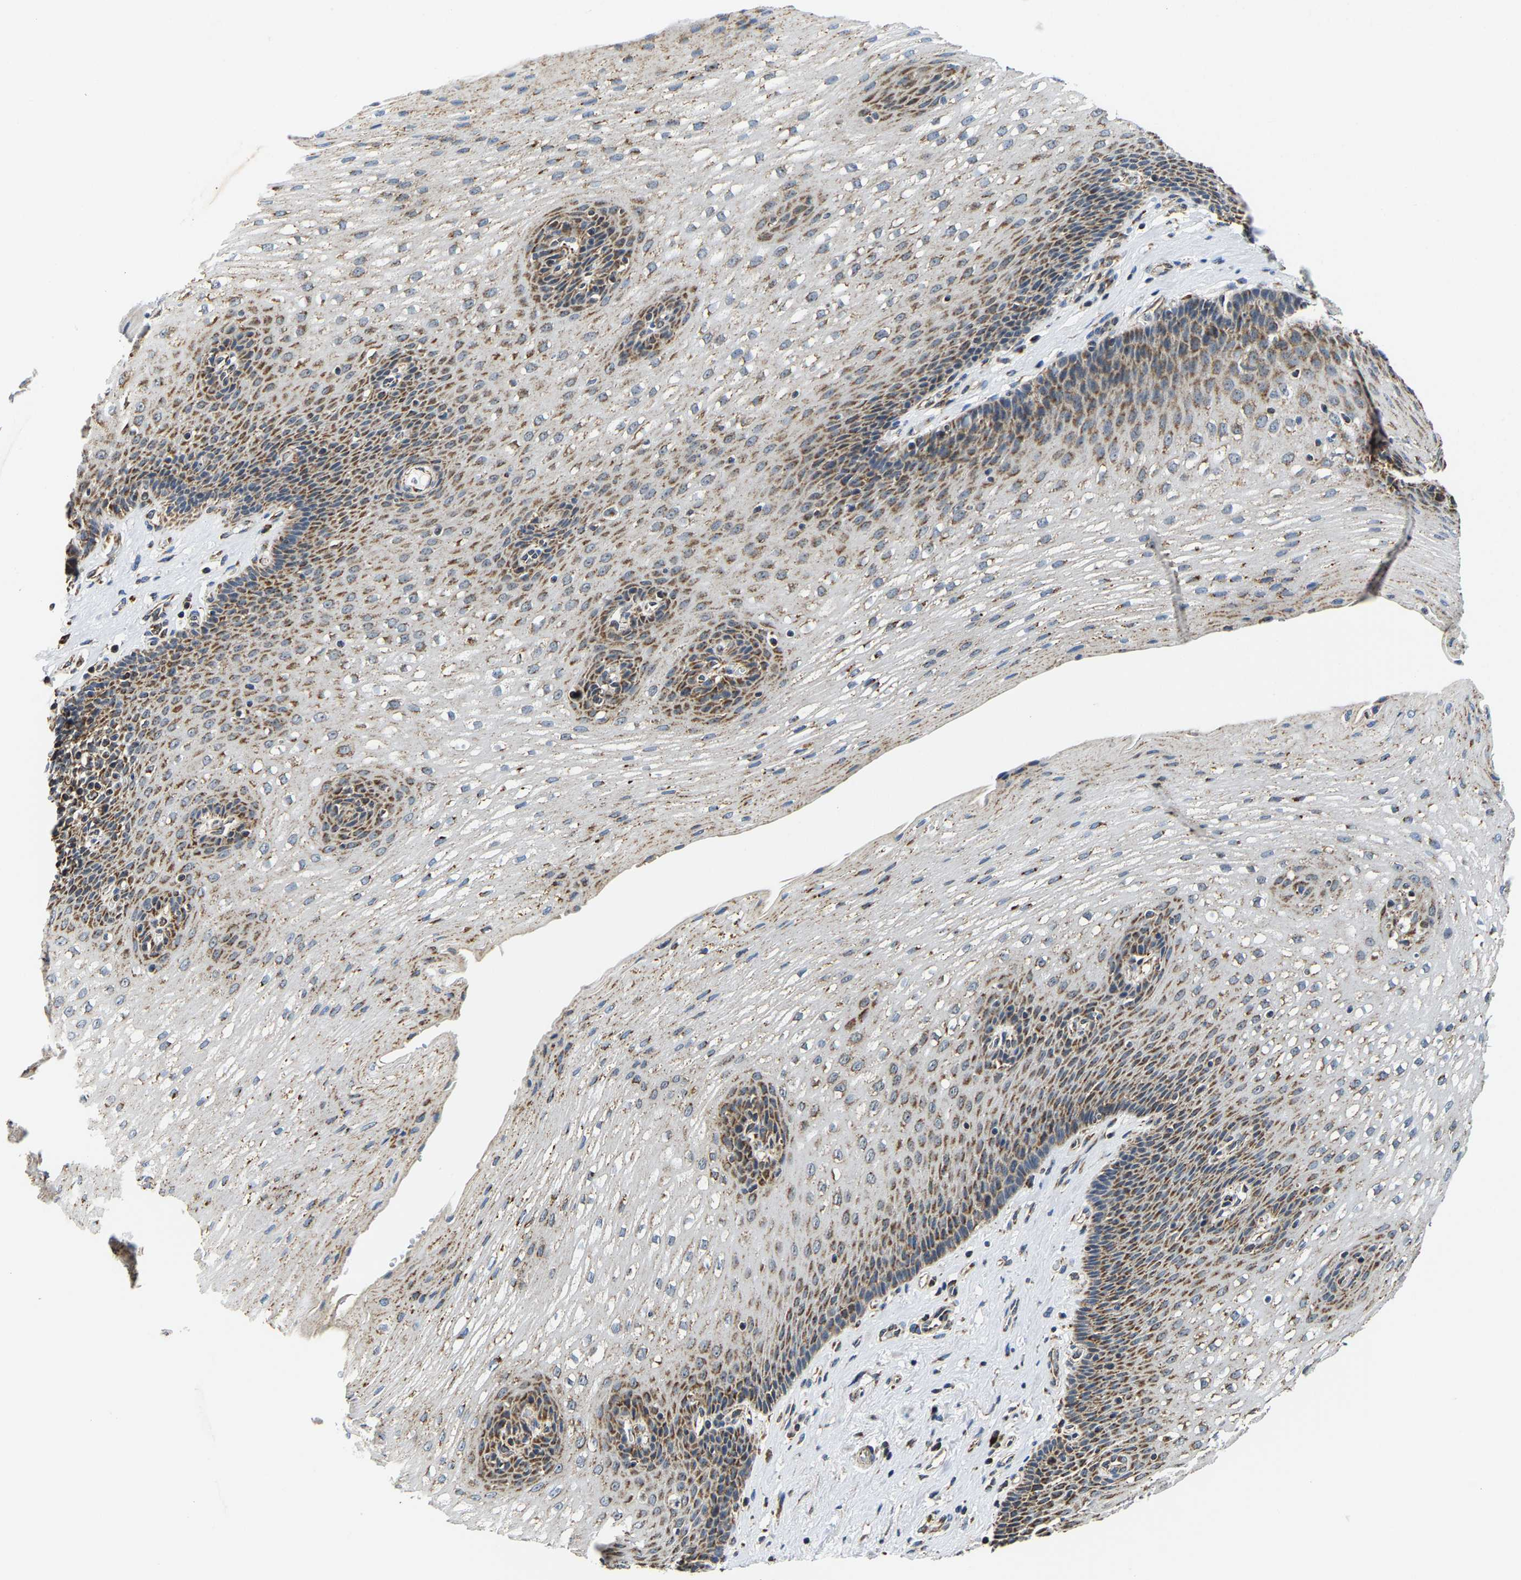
{"staining": {"intensity": "moderate", "quantity": "25%-75%", "location": "cytoplasmic/membranous"}, "tissue": "esophagus", "cell_type": "Squamous epithelial cells", "image_type": "normal", "snomed": [{"axis": "morphology", "description": "Normal tissue, NOS"}, {"axis": "topography", "description": "Esophagus"}], "caption": "Moderate cytoplasmic/membranous protein expression is appreciated in about 25%-75% of squamous epithelial cells in esophagus.", "gene": "GIMAP7", "patient": {"sex": "male", "age": 48}}